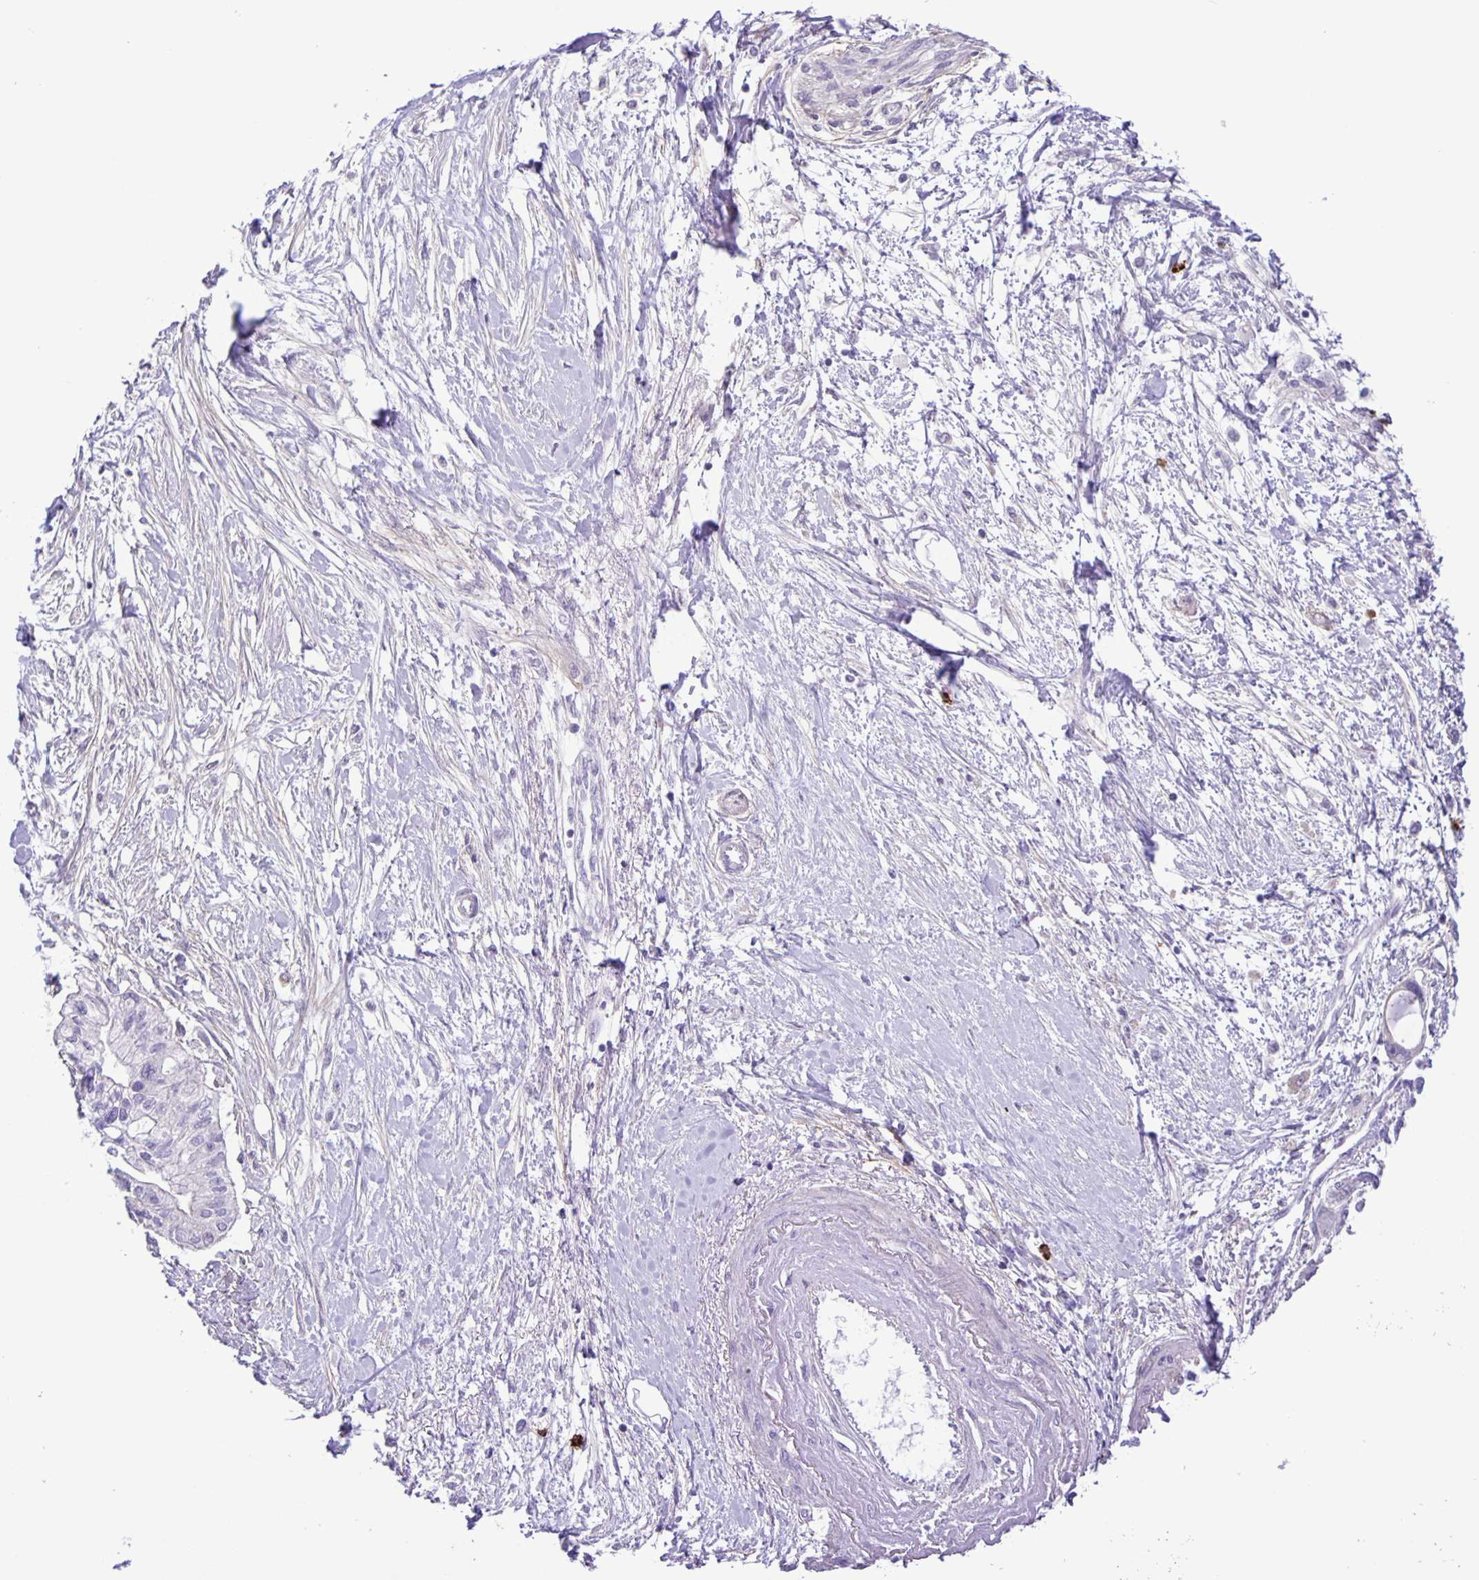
{"staining": {"intensity": "negative", "quantity": "none", "location": "none"}, "tissue": "pancreatic cancer", "cell_type": "Tumor cells", "image_type": "cancer", "snomed": [{"axis": "morphology", "description": "Adenocarcinoma, NOS"}, {"axis": "topography", "description": "Pancreas"}], "caption": "Immunohistochemistry (IHC) photomicrograph of pancreatic adenocarcinoma stained for a protein (brown), which reveals no expression in tumor cells.", "gene": "ADCK1", "patient": {"sex": "female", "age": 77}}